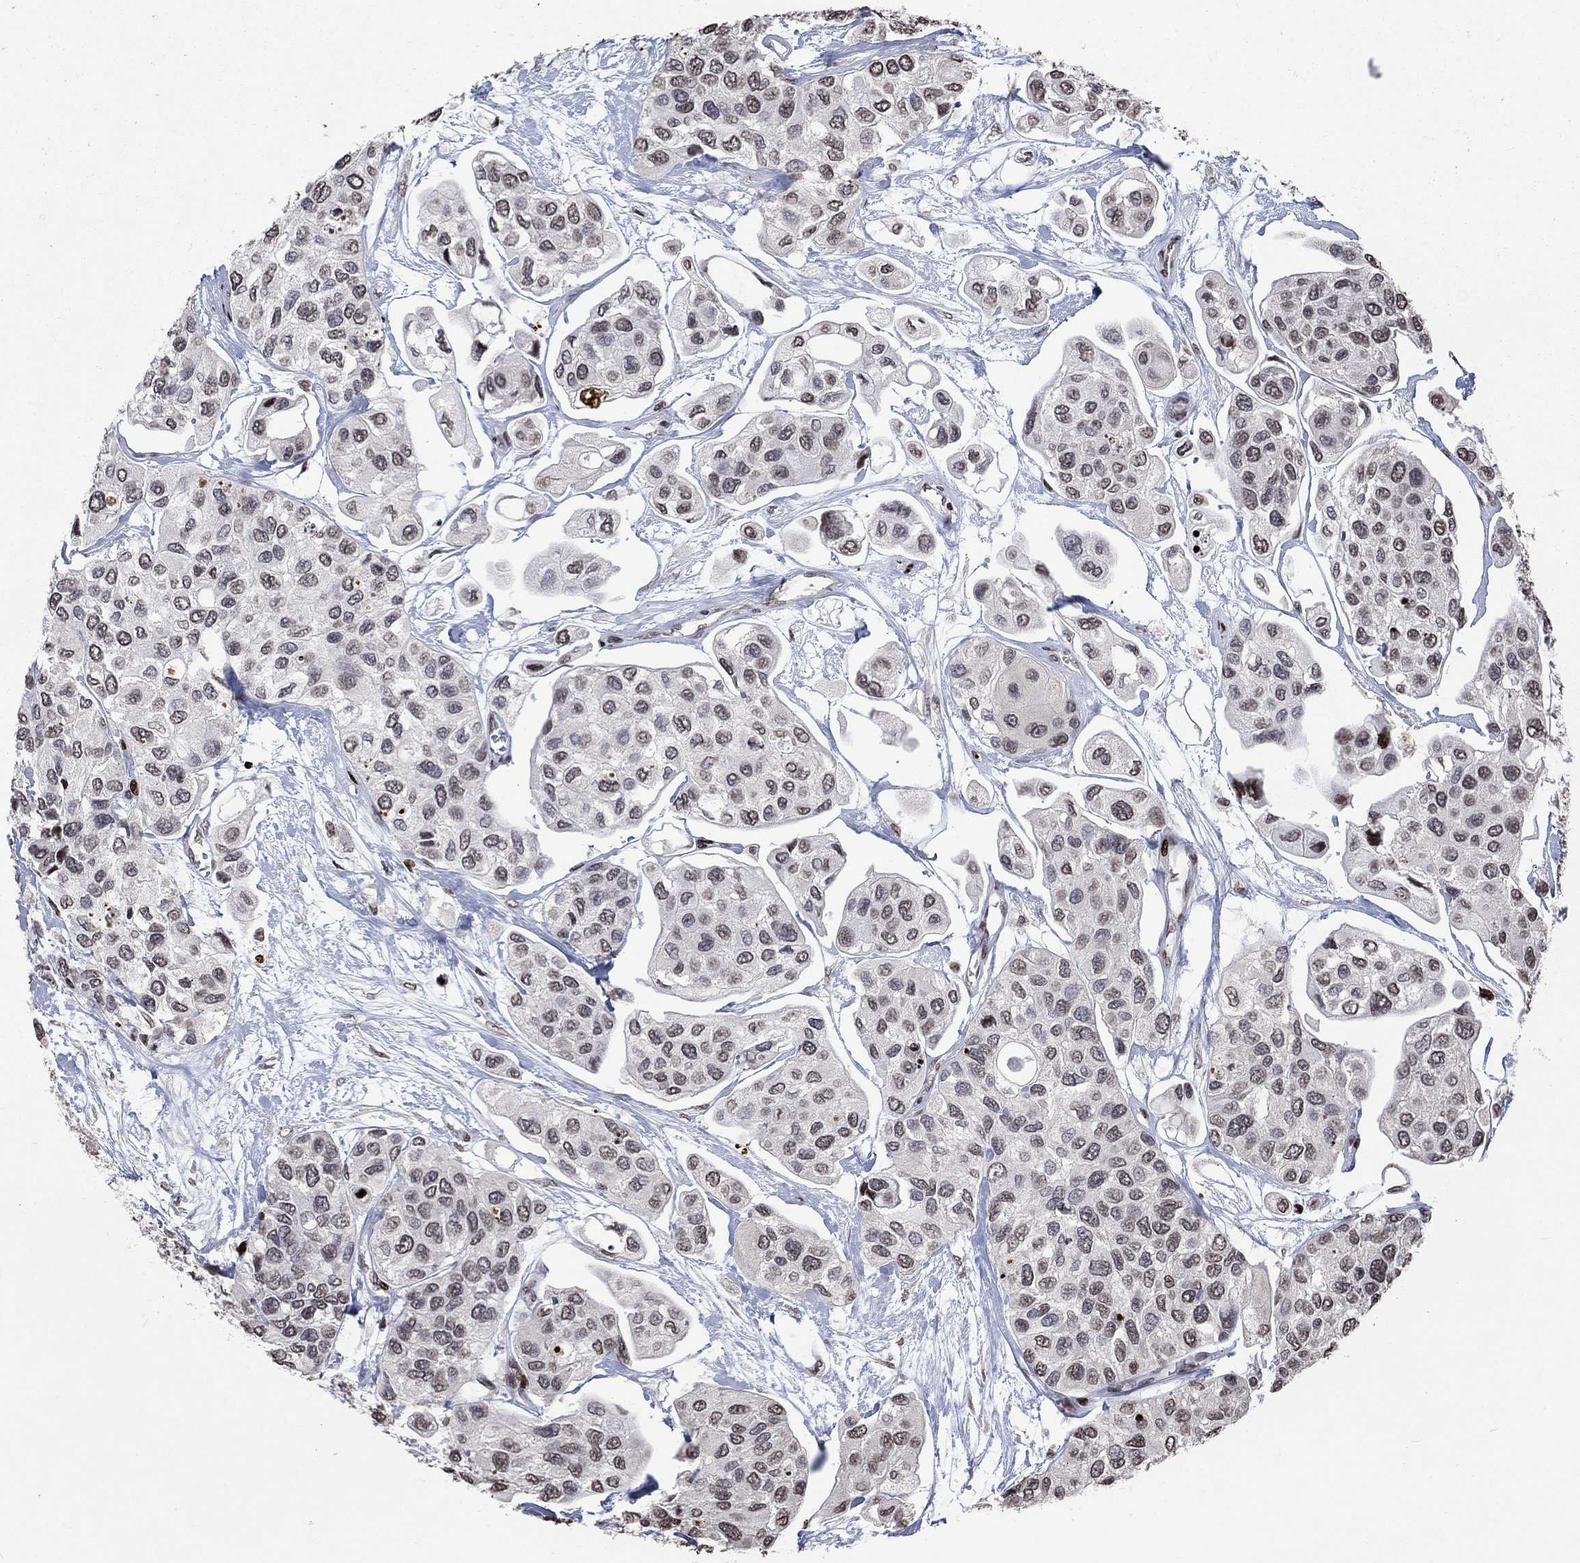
{"staining": {"intensity": "weak", "quantity": "25%-75%", "location": "nuclear"}, "tissue": "urothelial cancer", "cell_type": "Tumor cells", "image_type": "cancer", "snomed": [{"axis": "morphology", "description": "Urothelial carcinoma, High grade"}, {"axis": "topography", "description": "Urinary bladder"}], "caption": "High-power microscopy captured an immunohistochemistry (IHC) micrograph of urothelial cancer, revealing weak nuclear positivity in about 25%-75% of tumor cells. (DAB = brown stain, brightfield microscopy at high magnification).", "gene": "SRSF3", "patient": {"sex": "male", "age": 77}}